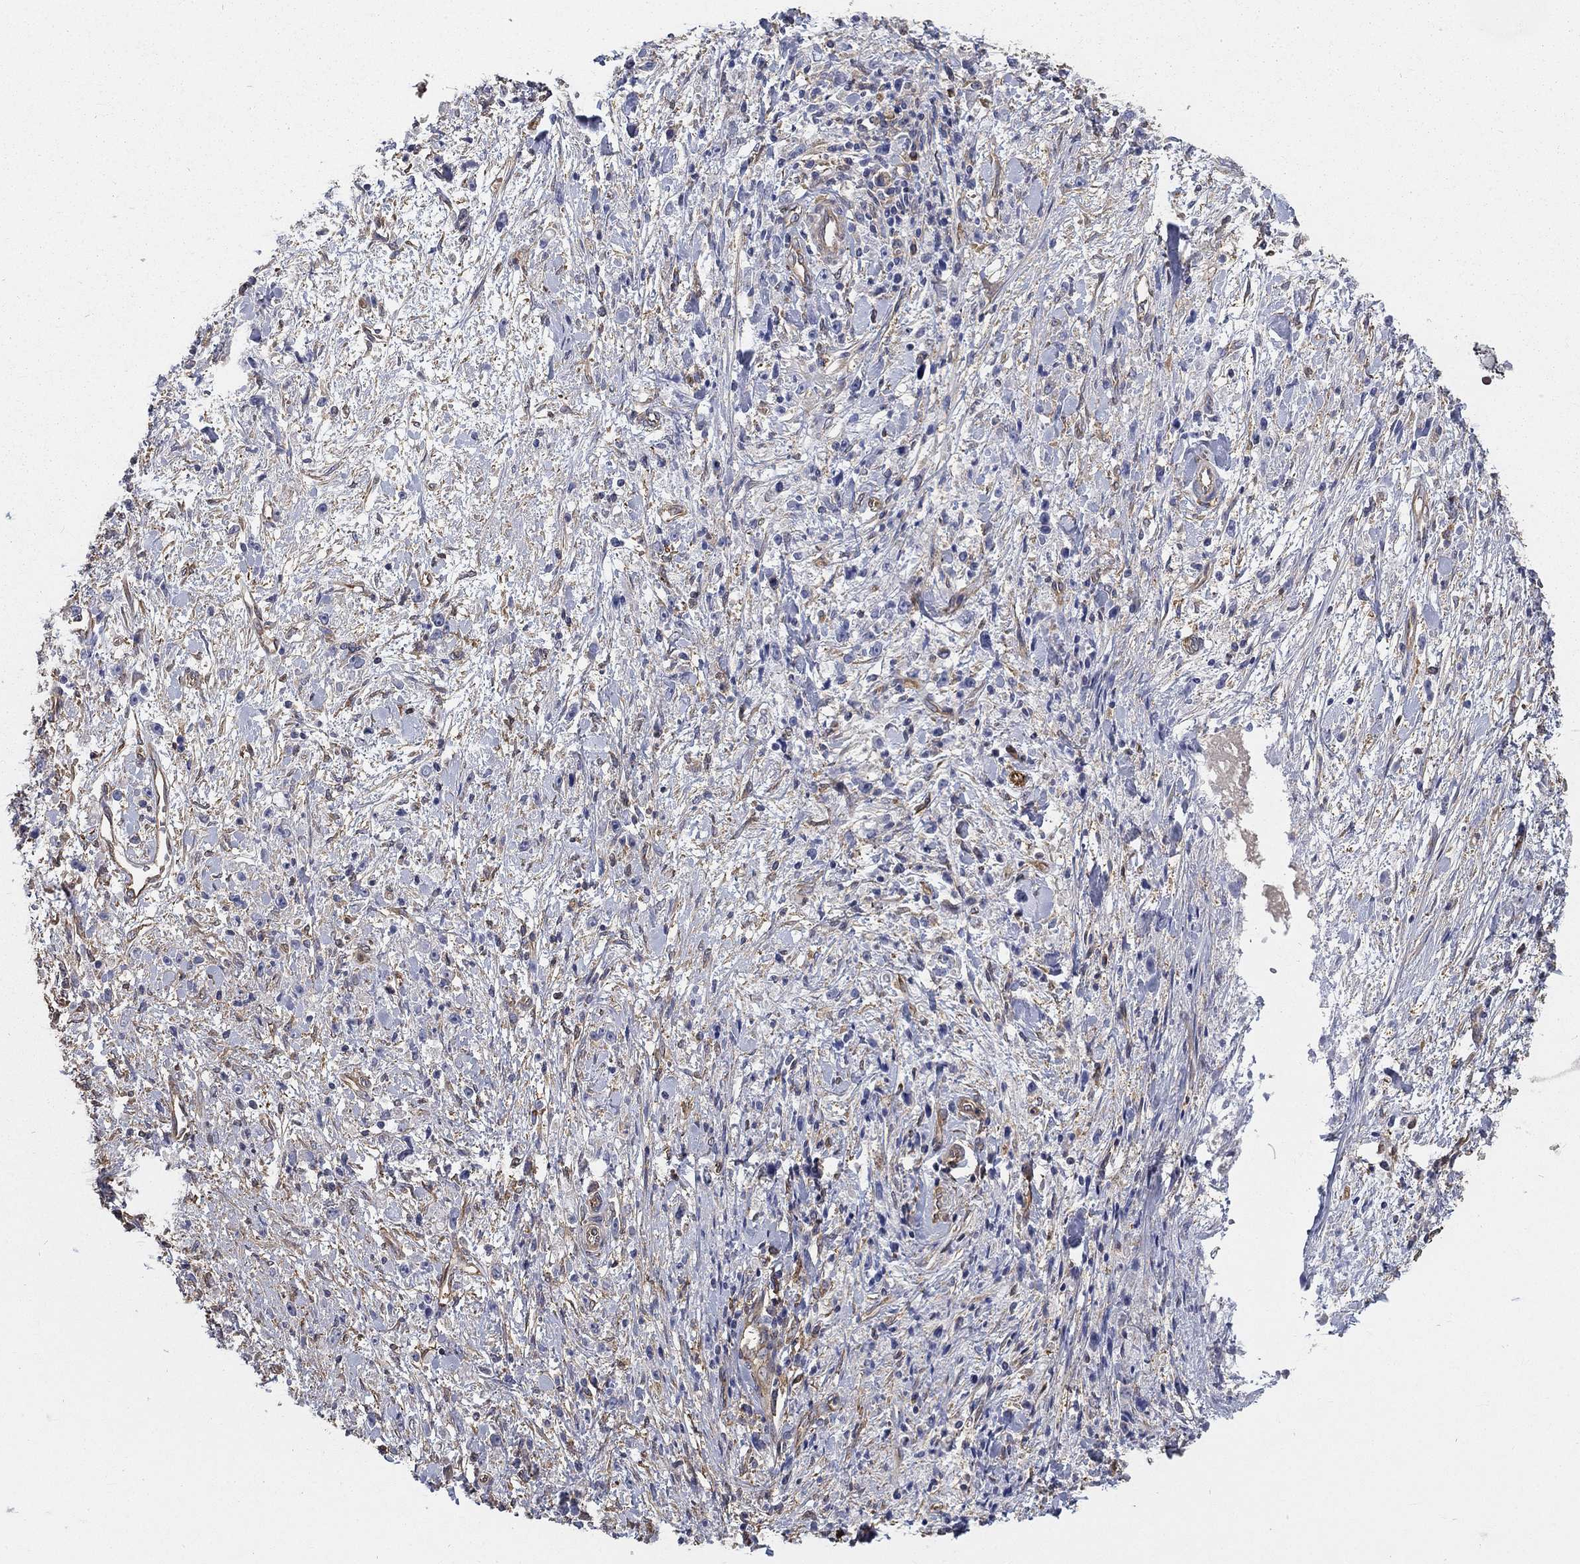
{"staining": {"intensity": "negative", "quantity": "none", "location": "none"}, "tissue": "stomach cancer", "cell_type": "Tumor cells", "image_type": "cancer", "snomed": [{"axis": "morphology", "description": "Adenocarcinoma, NOS"}, {"axis": "topography", "description": "Stomach"}], "caption": "Tumor cells are negative for brown protein staining in stomach adenocarcinoma.", "gene": "DPYSL2", "patient": {"sex": "female", "age": 59}}